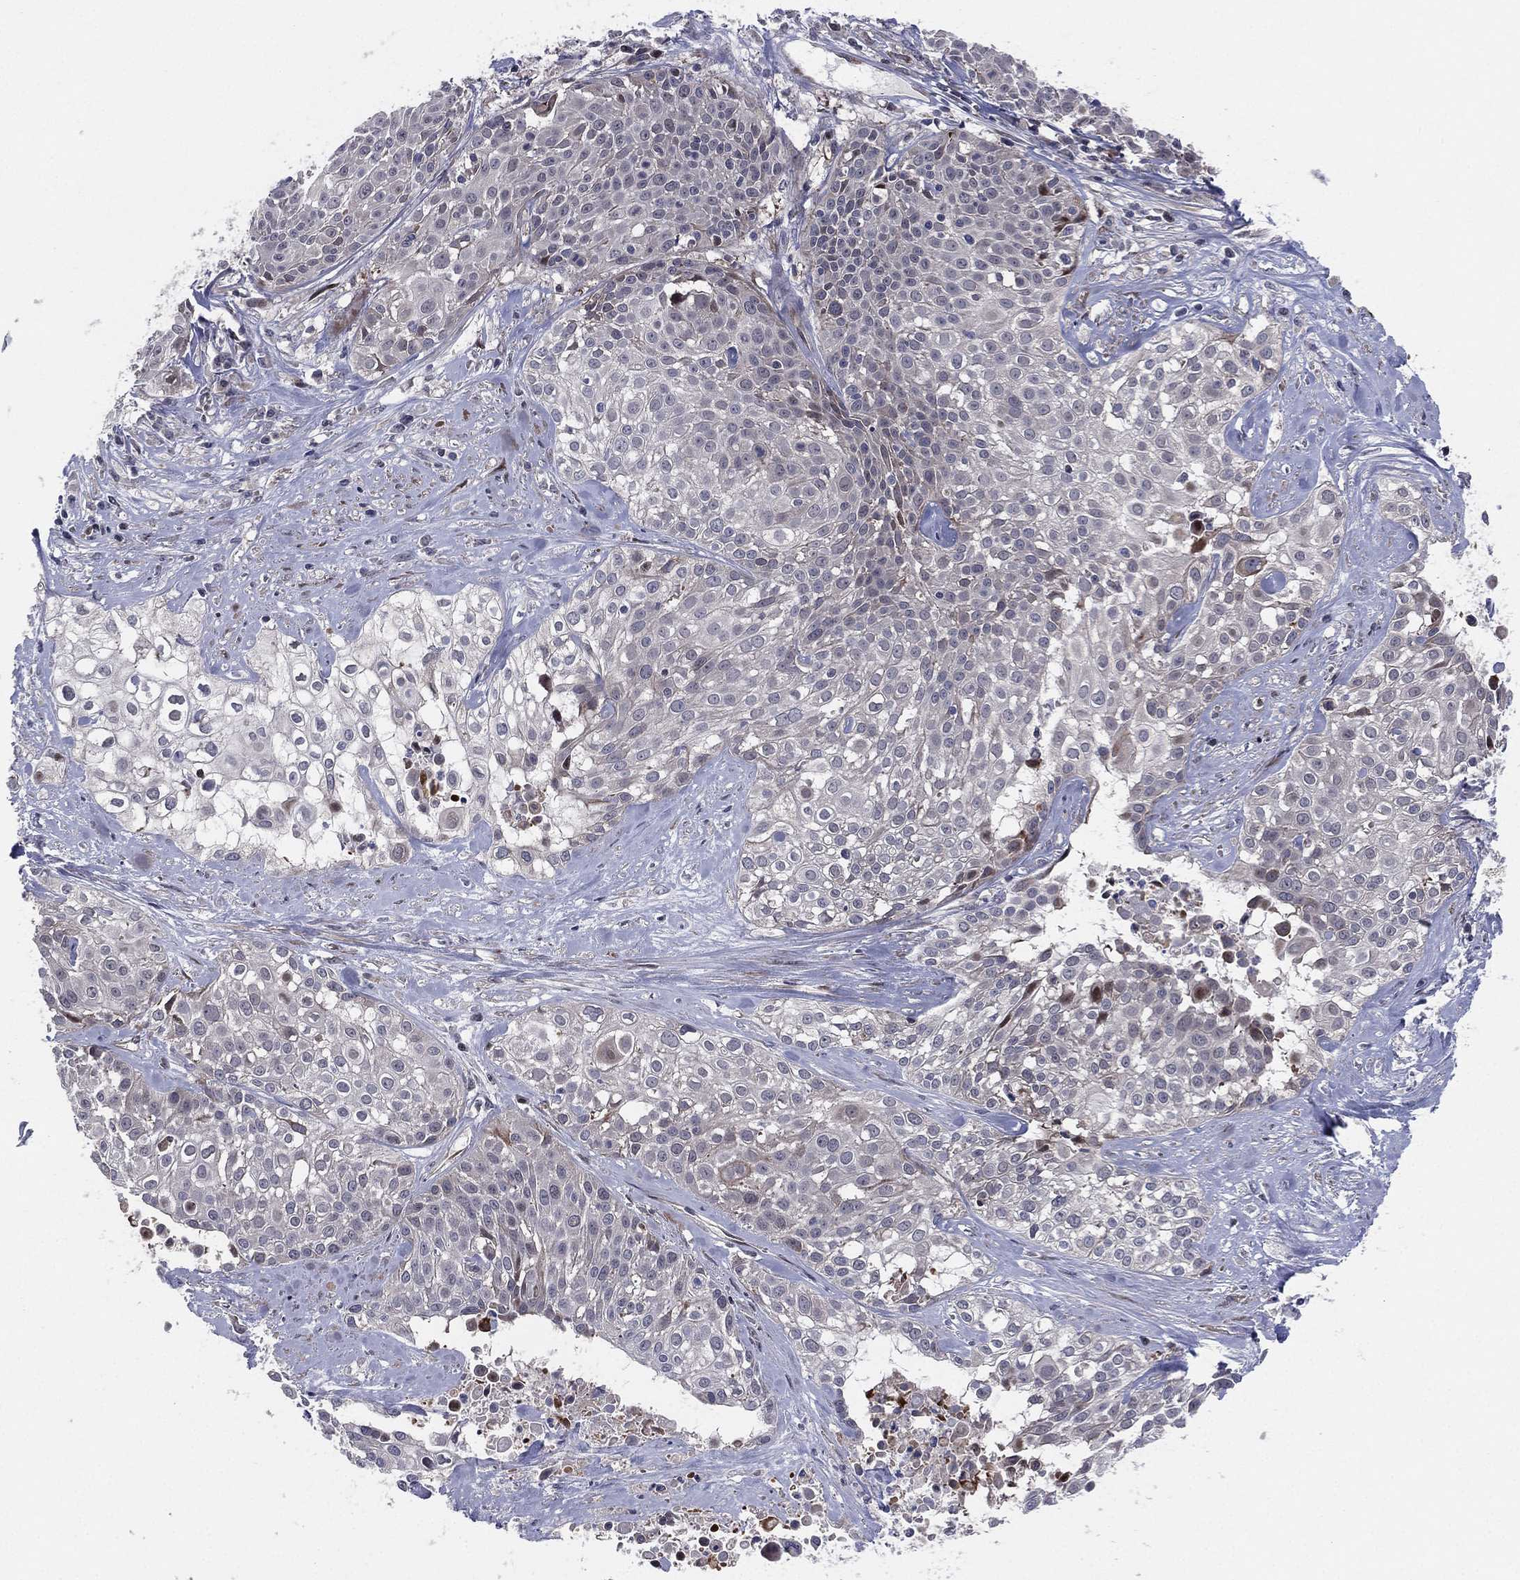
{"staining": {"intensity": "negative", "quantity": "none", "location": "none"}, "tissue": "cervical cancer", "cell_type": "Tumor cells", "image_type": "cancer", "snomed": [{"axis": "morphology", "description": "Squamous cell carcinoma, NOS"}, {"axis": "topography", "description": "Cervix"}], "caption": "There is no significant staining in tumor cells of cervical cancer.", "gene": "UTP14A", "patient": {"sex": "female", "age": 39}}